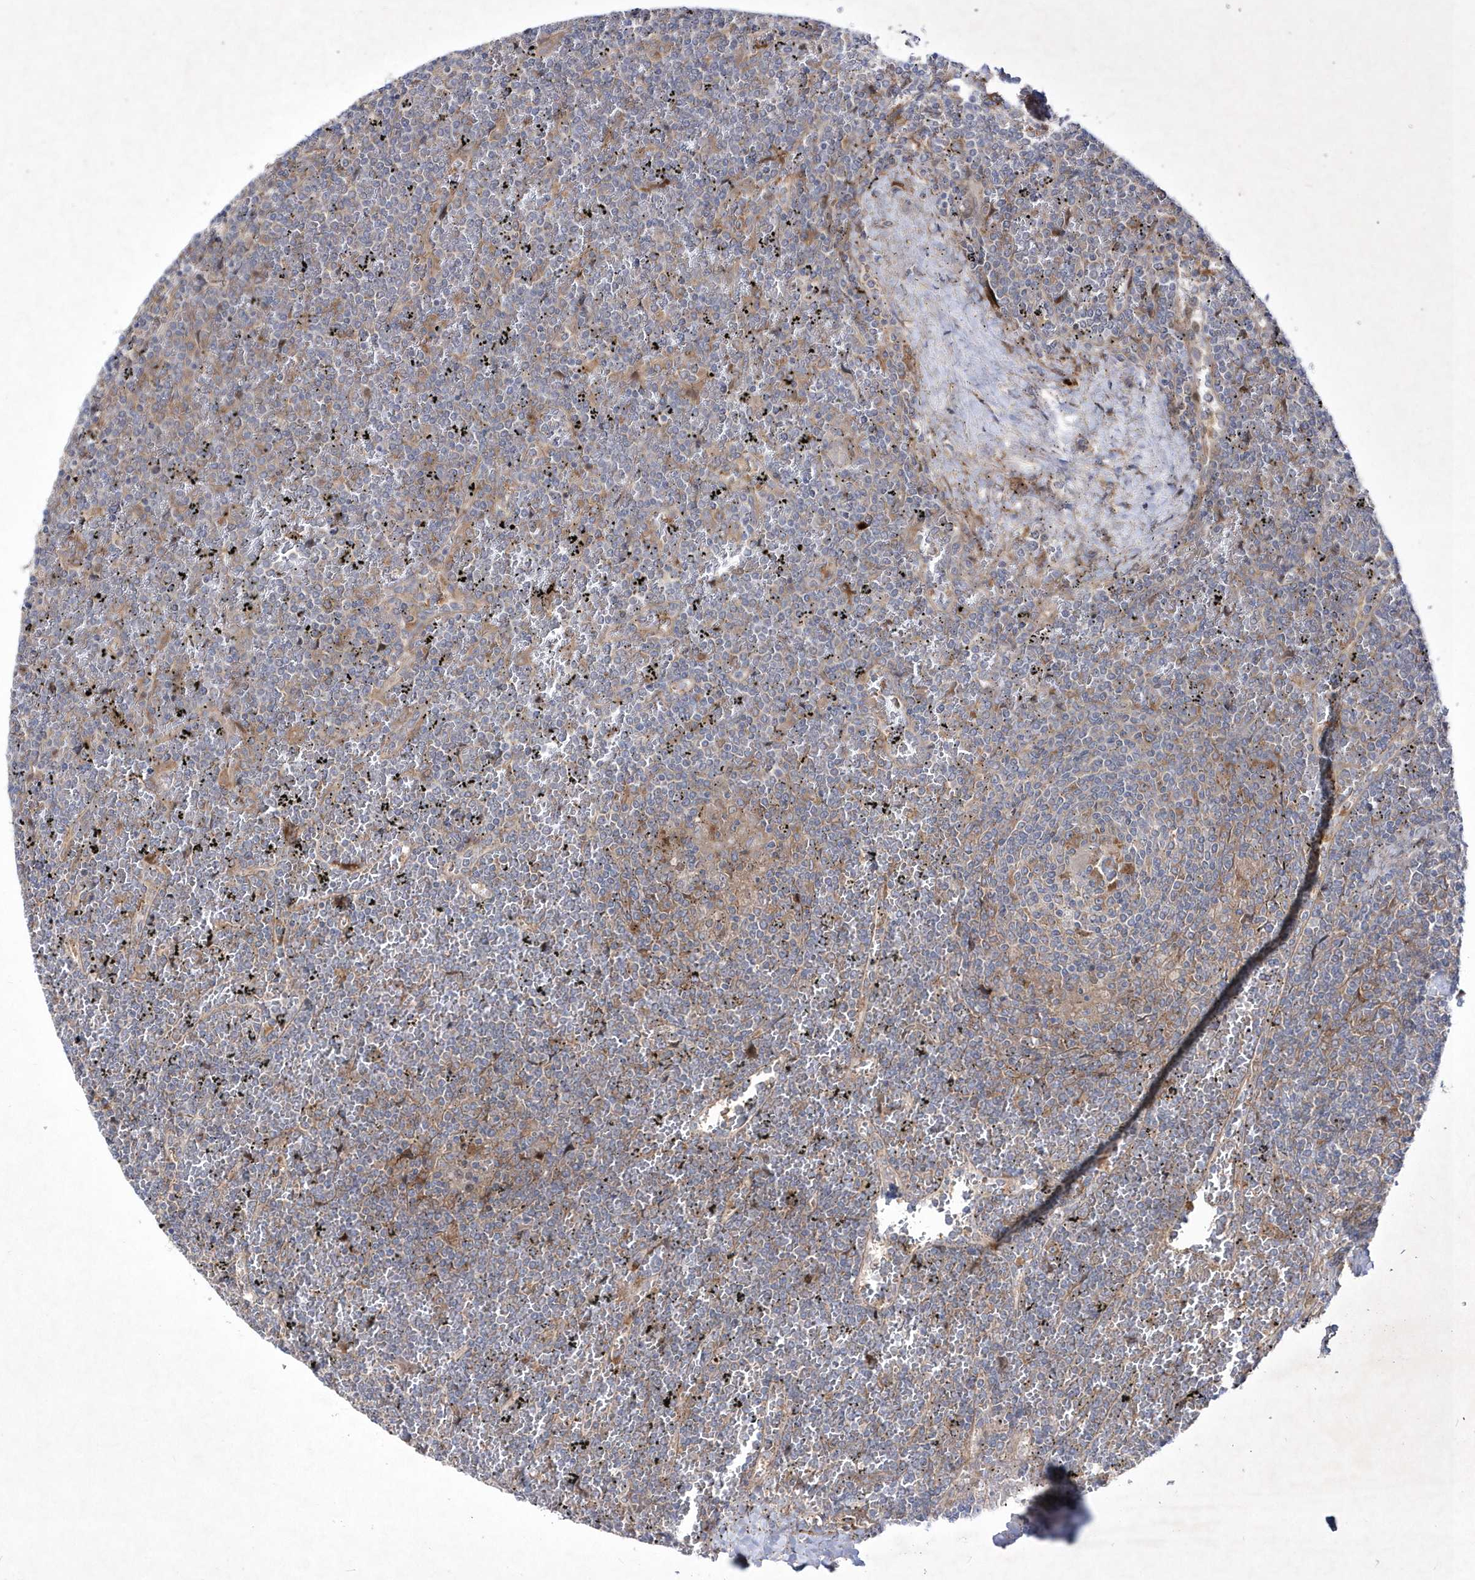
{"staining": {"intensity": "negative", "quantity": "none", "location": "none"}, "tissue": "lymphoma", "cell_type": "Tumor cells", "image_type": "cancer", "snomed": [{"axis": "morphology", "description": "Malignant lymphoma, non-Hodgkin's type, Low grade"}, {"axis": "topography", "description": "Spleen"}], "caption": "Image shows no significant protein expression in tumor cells of lymphoma. (Stains: DAB (3,3'-diaminobenzidine) immunohistochemistry (IHC) with hematoxylin counter stain, Microscopy: brightfield microscopy at high magnification).", "gene": "DSPP", "patient": {"sex": "female", "age": 19}}